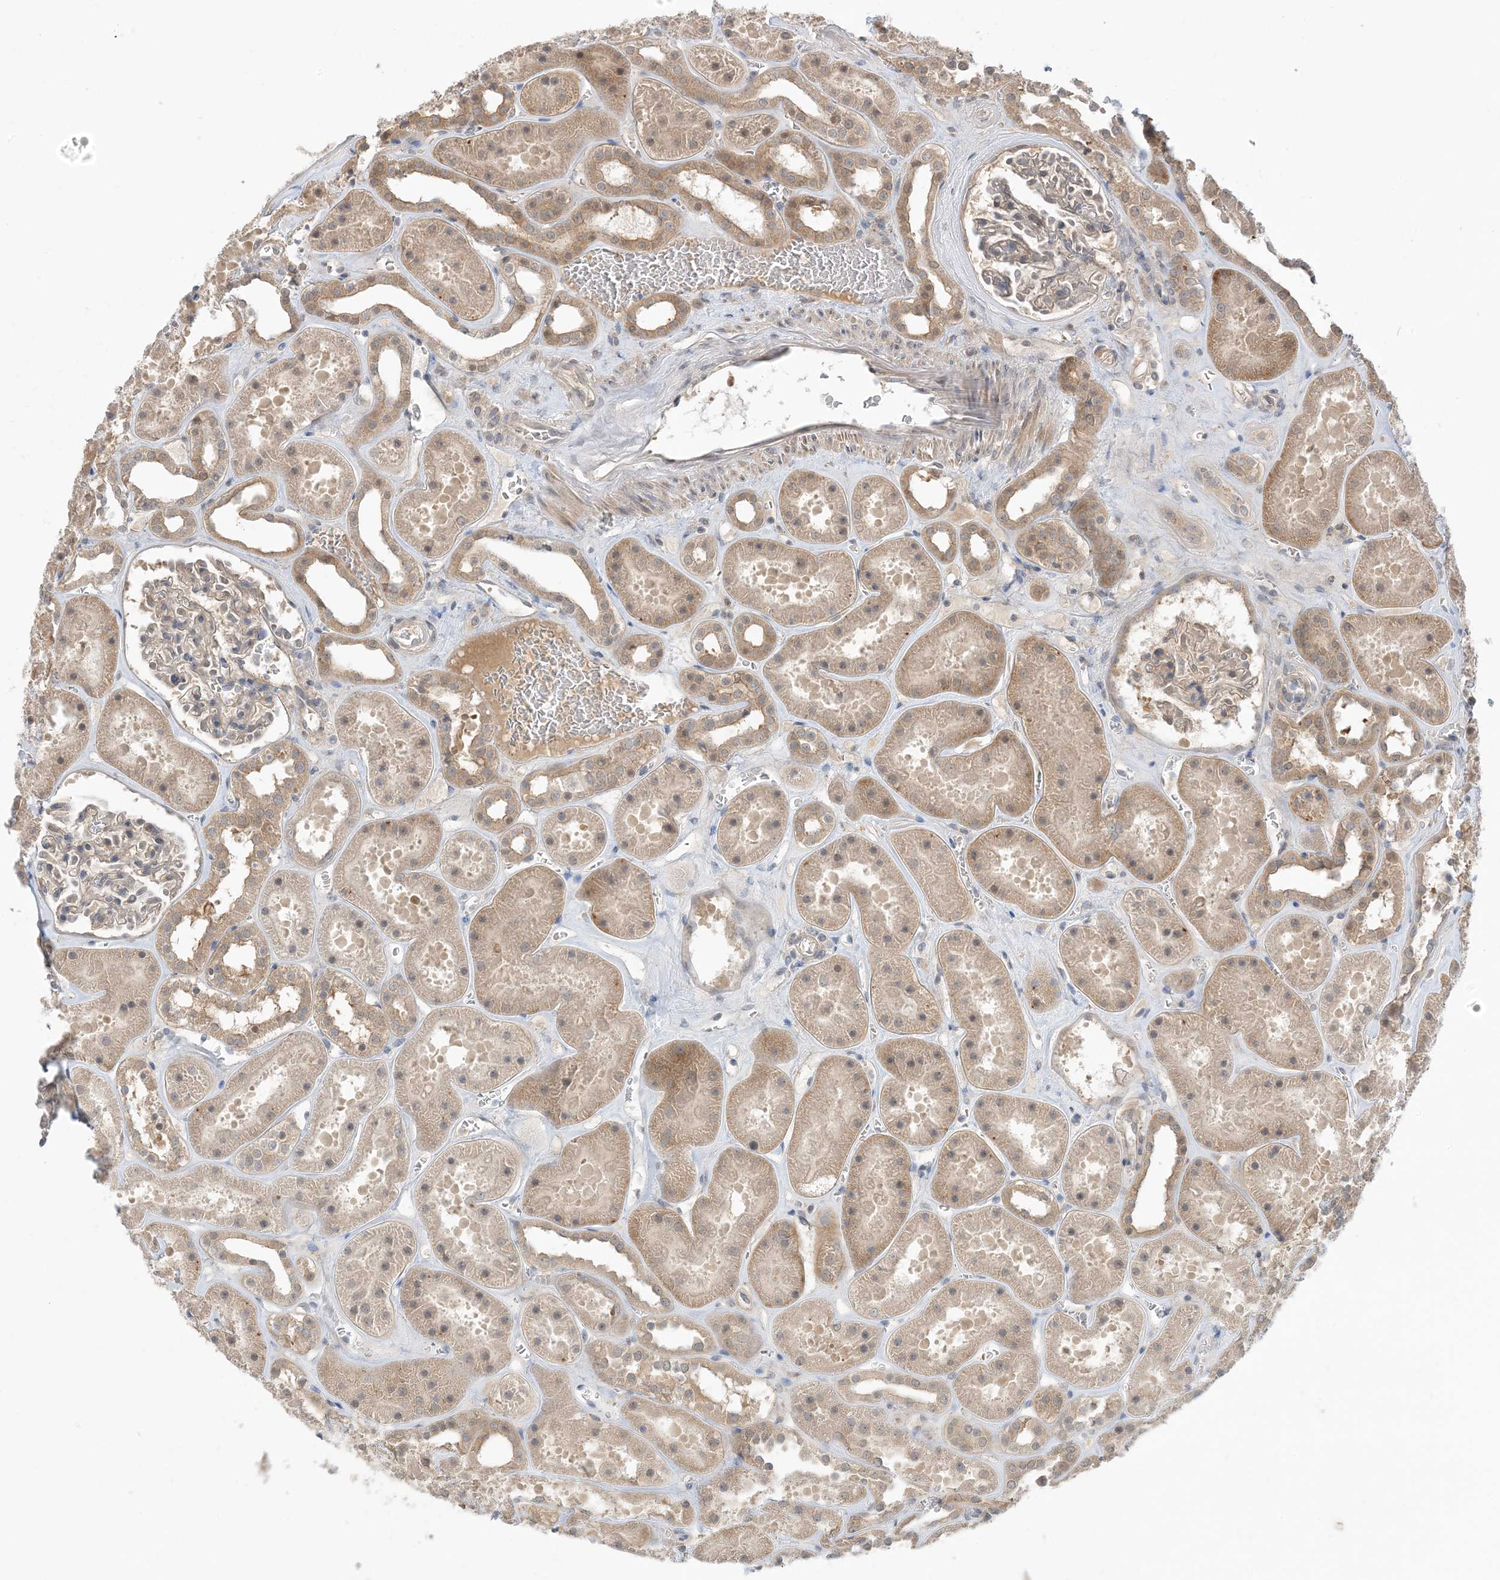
{"staining": {"intensity": "weak", "quantity": "25%-75%", "location": "cytoplasmic/membranous"}, "tissue": "kidney", "cell_type": "Cells in glomeruli", "image_type": "normal", "snomed": [{"axis": "morphology", "description": "Normal tissue, NOS"}, {"axis": "topography", "description": "Kidney"}], "caption": "Normal kidney reveals weak cytoplasmic/membranous staining in approximately 25%-75% of cells in glomeruli, visualized by immunohistochemistry. (DAB = brown stain, brightfield microscopy at high magnification).", "gene": "WDR26", "patient": {"sex": "female", "age": 41}}